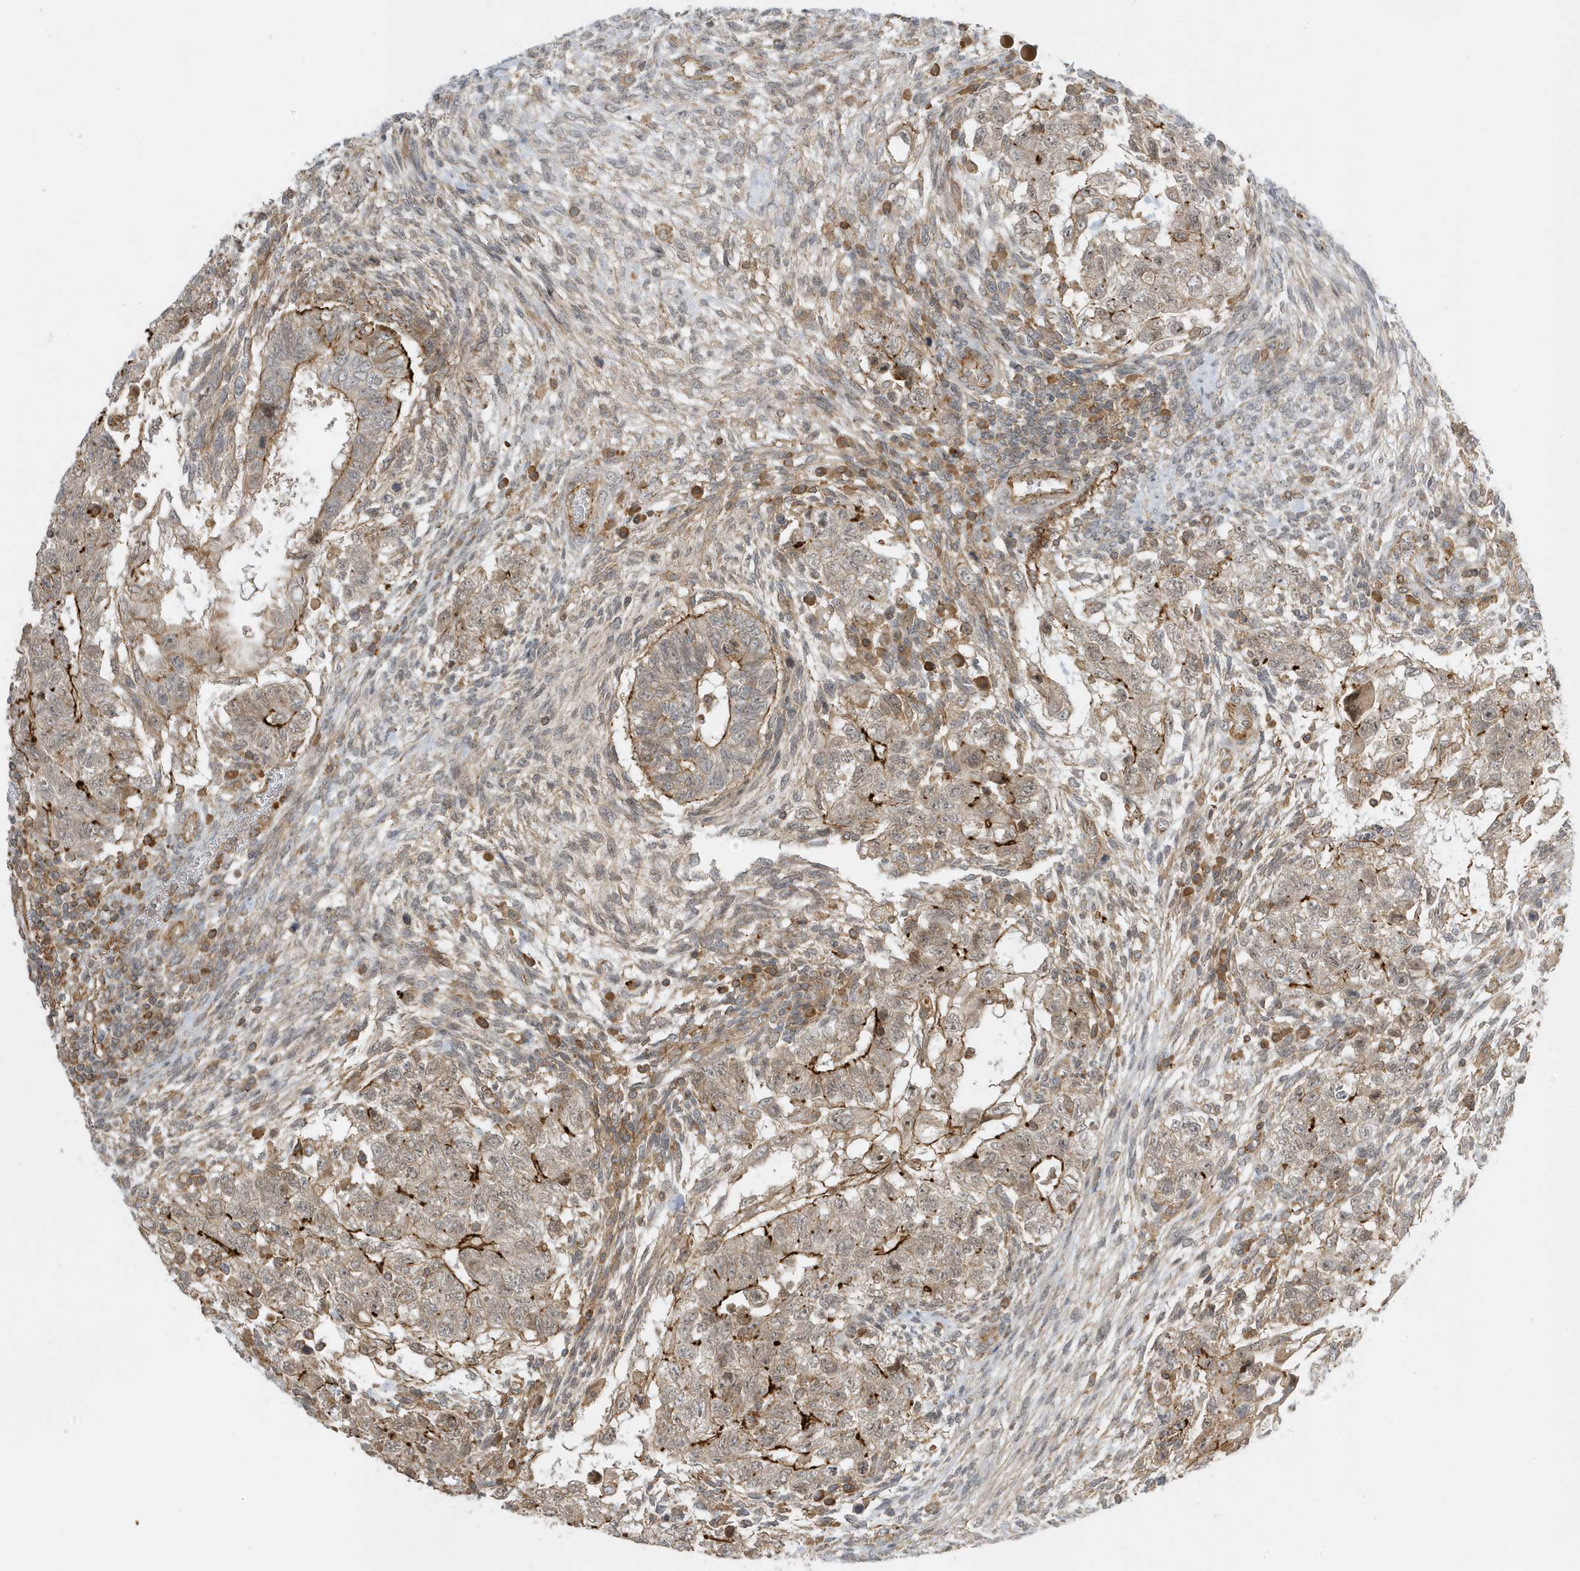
{"staining": {"intensity": "moderate", "quantity": "<25%", "location": "cytoplasmic/membranous"}, "tissue": "testis cancer", "cell_type": "Tumor cells", "image_type": "cancer", "snomed": [{"axis": "morphology", "description": "Carcinoma, Embryonal, NOS"}, {"axis": "topography", "description": "Testis"}], "caption": "This image exhibits IHC staining of testis embryonal carcinoma, with low moderate cytoplasmic/membranous staining in about <25% of tumor cells.", "gene": "ZBTB8A", "patient": {"sex": "male", "age": 37}}